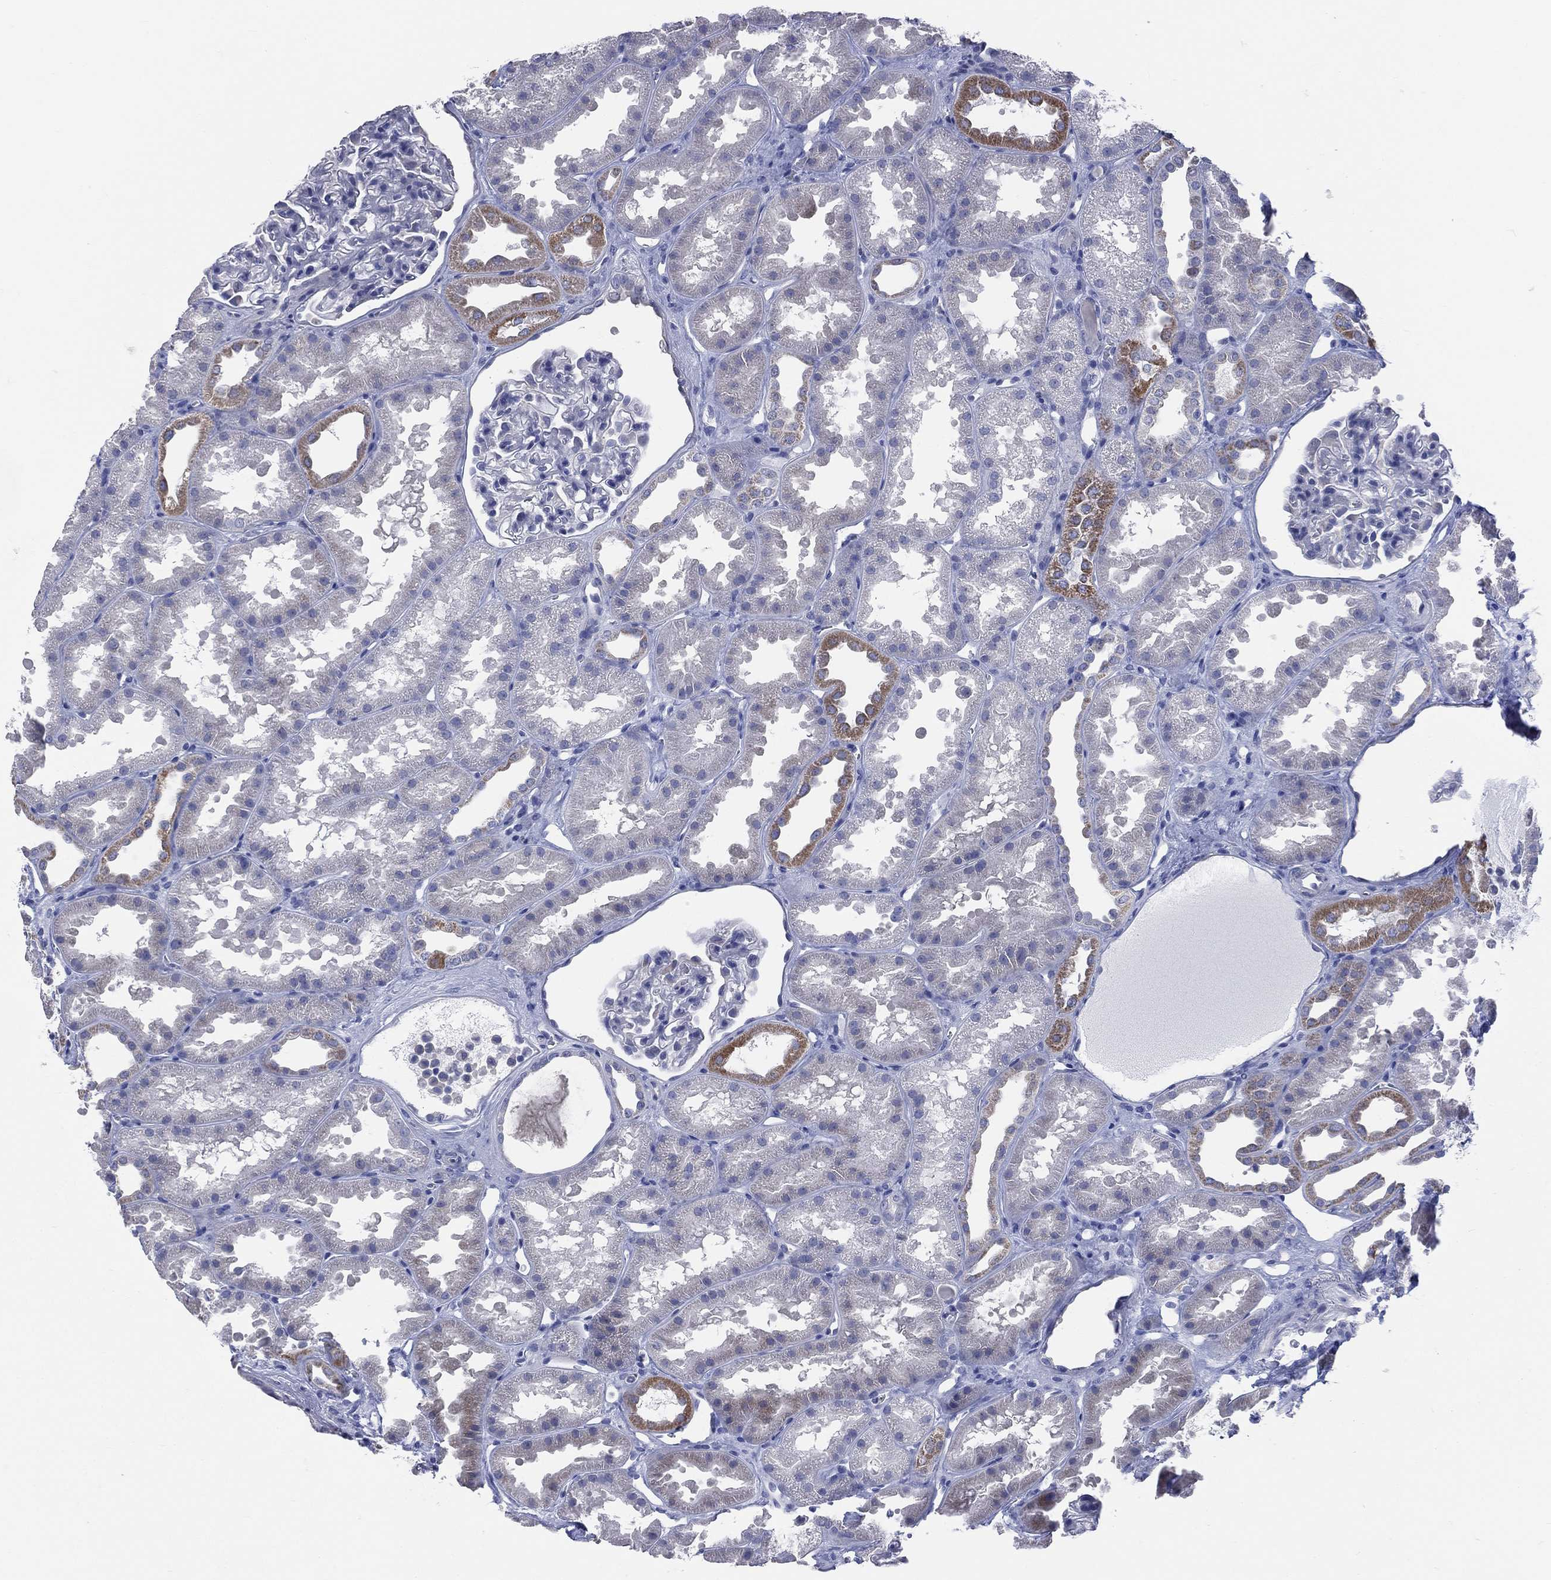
{"staining": {"intensity": "negative", "quantity": "none", "location": "none"}, "tissue": "kidney", "cell_type": "Cells in glomeruli", "image_type": "normal", "snomed": [{"axis": "morphology", "description": "Normal tissue, NOS"}, {"axis": "topography", "description": "Kidney"}], "caption": "Immunohistochemistry of benign kidney shows no positivity in cells in glomeruli.", "gene": "AKAP3", "patient": {"sex": "male", "age": 61}}